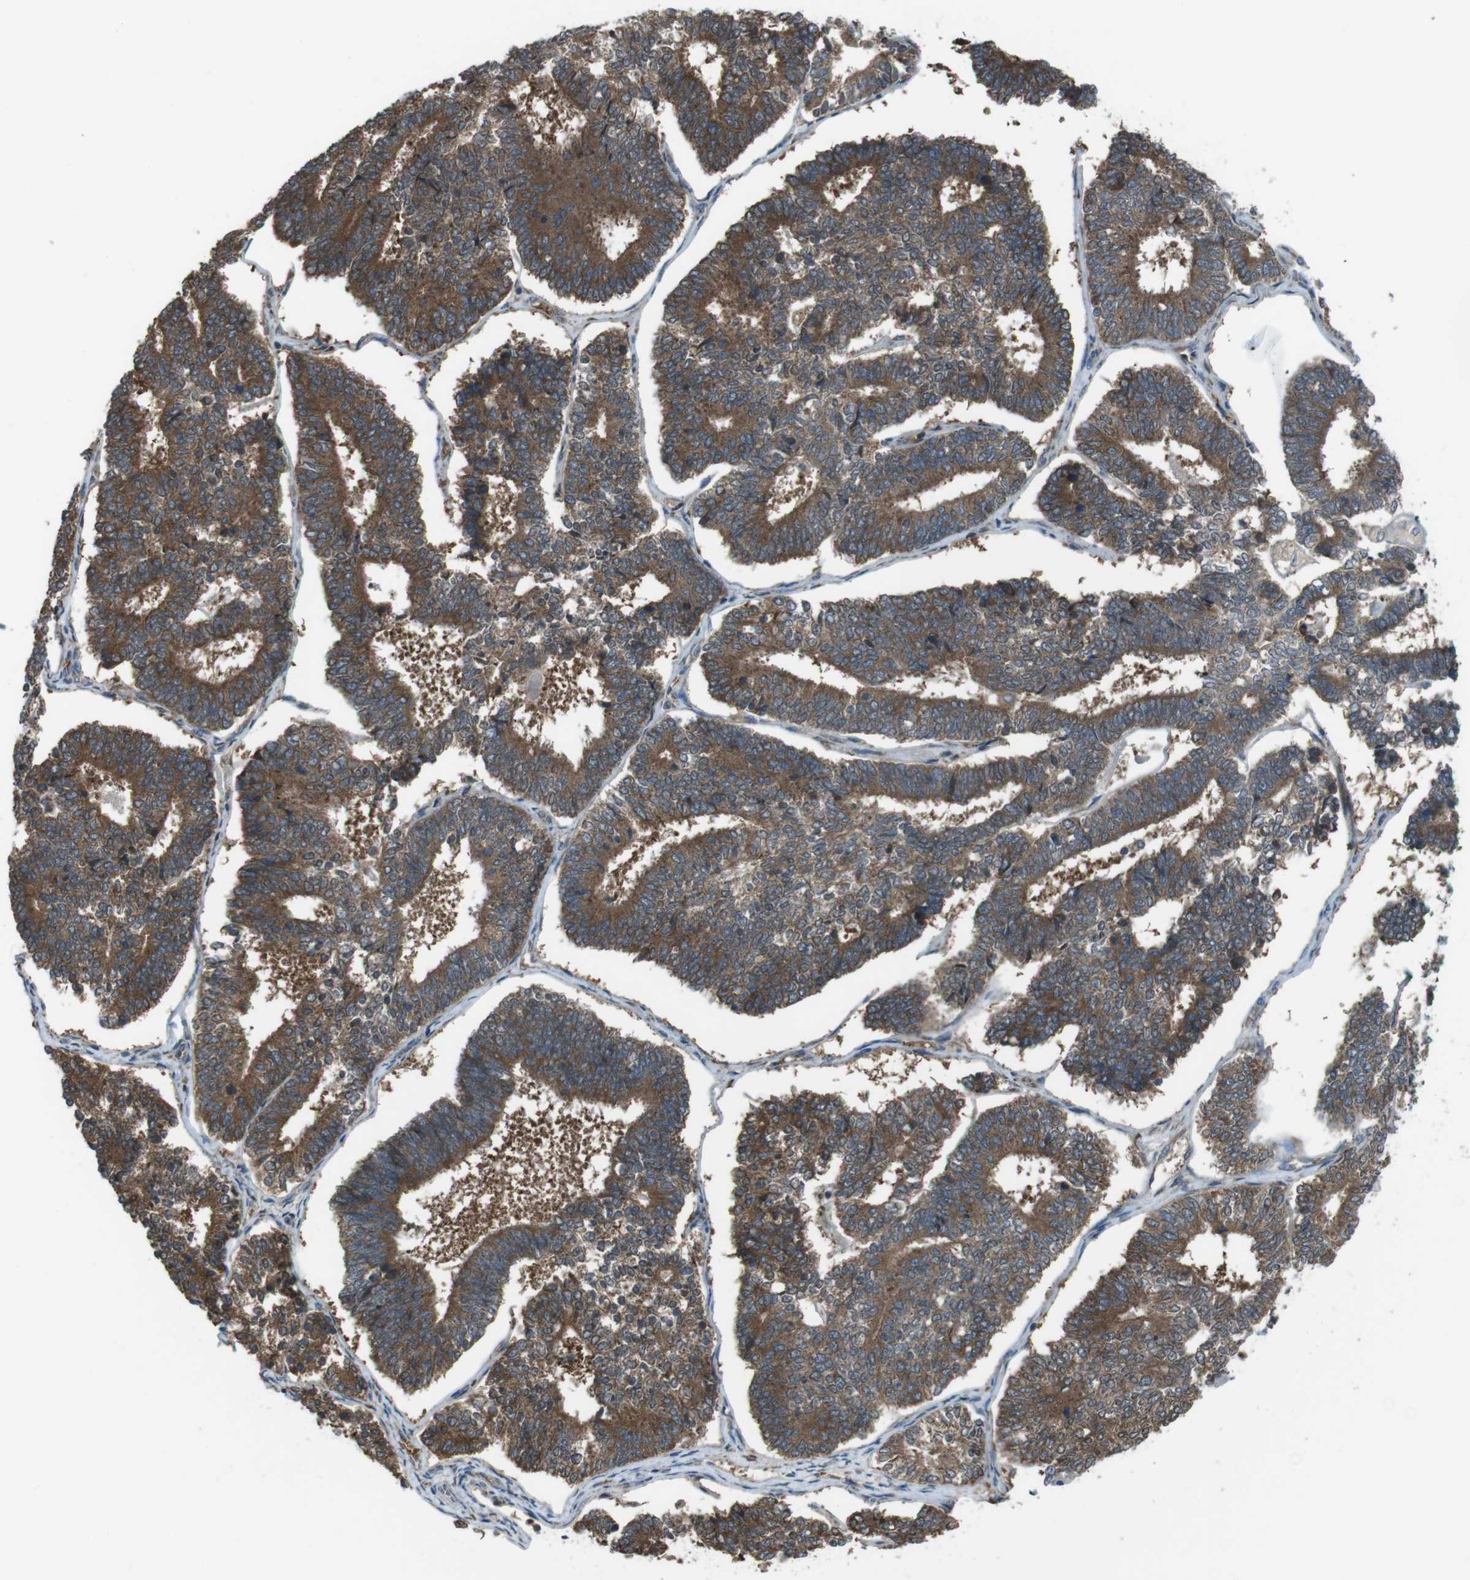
{"staining": {"intensity": "moderate", "quantity": ">75%", "location": "cytoplasmic/membranous"}, "tissue": "endometrial cancer", "cell_type": "Tumor cells", "image_type": "cancer", "snomed": [{"axis": "morphology", "description": "Adenocarcinoma, NOS"}, {"axis": "topography", "description": "Endometrium"}], "caption": "Brown immunohistochemical staining in endometrial cancer (adenocarcinoma) reveals moderate cytoplasmic/membranous staining in approximately >75% of tumor cells.", "gene": "SSR3", "patient": {"sex": "female", "age": 70}}